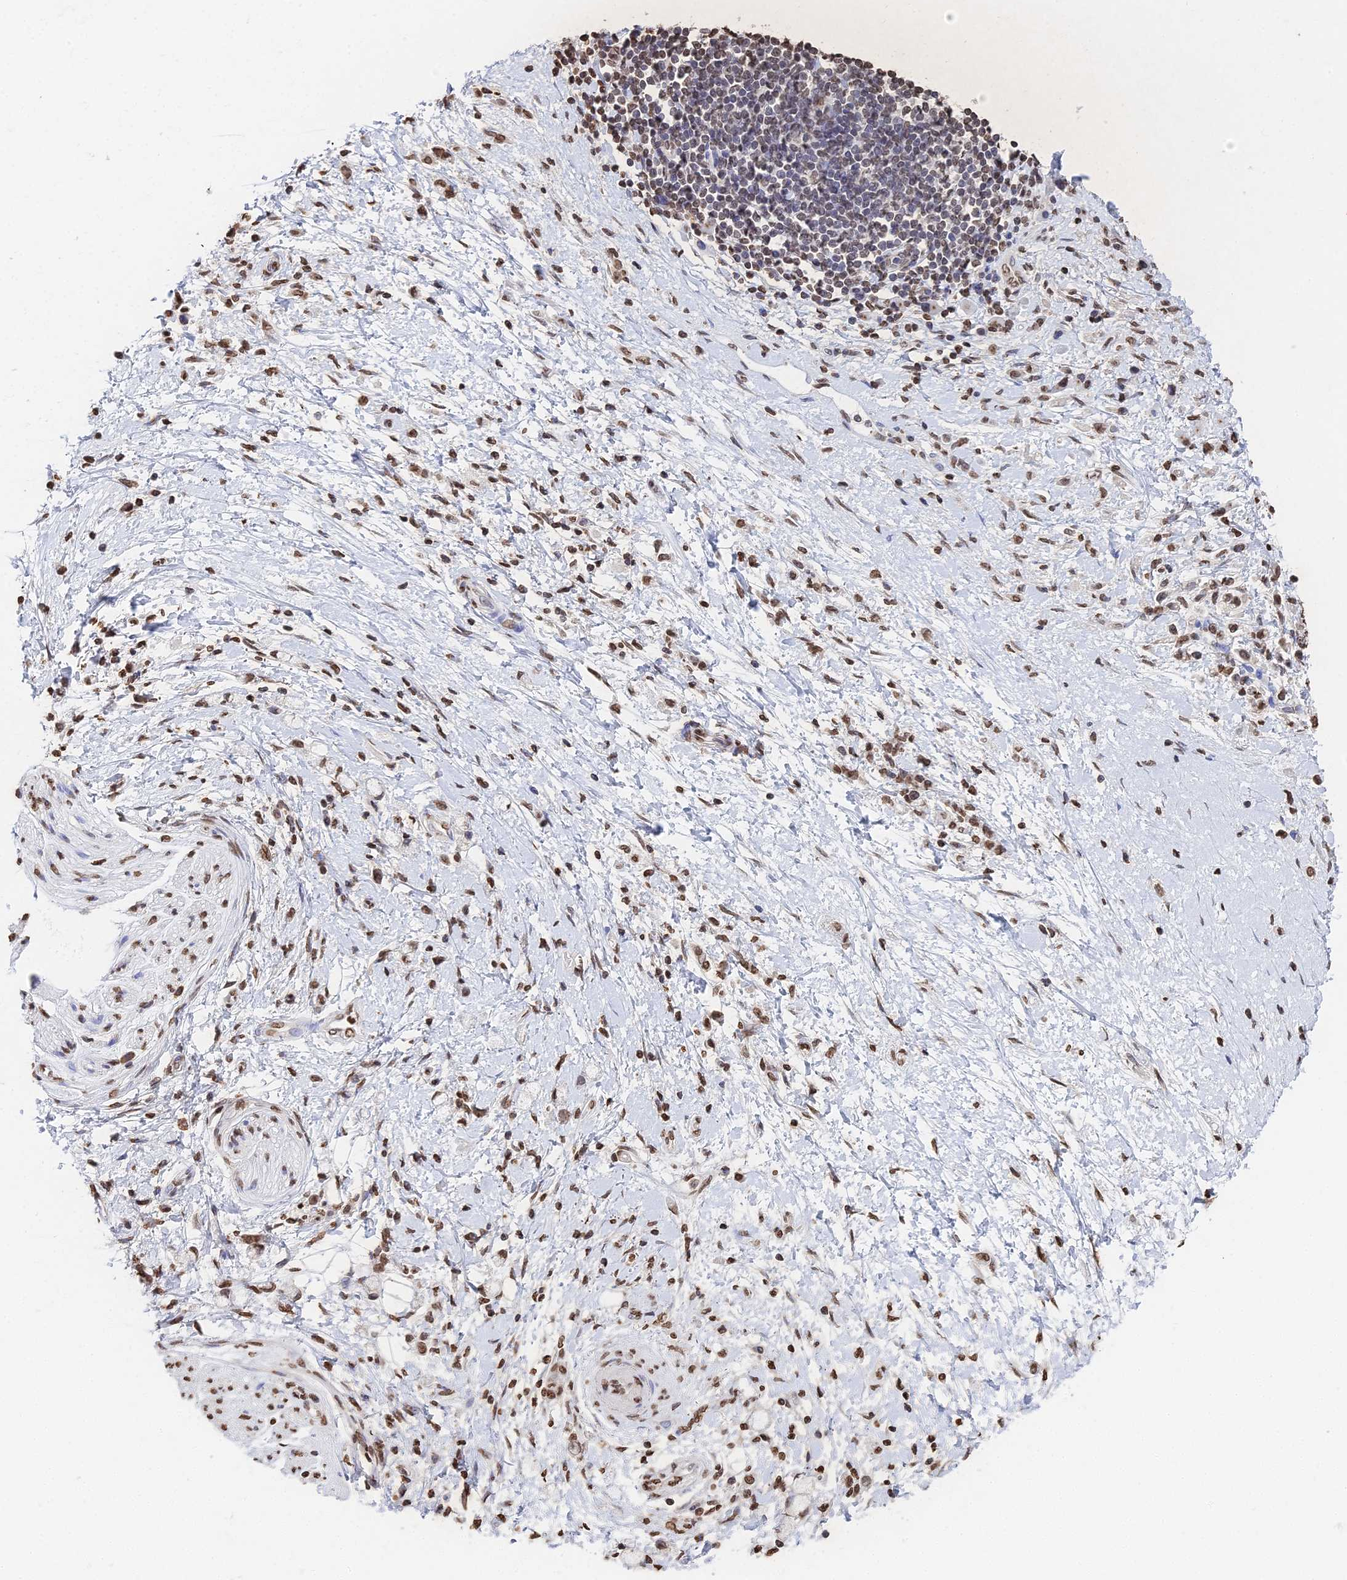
{"staining": {"intensity": "moderate", "quantity": ">75%", "location": "nuclear"}, "tissue": "stomach cancer", "cell_type": "Tumor cells", "image_type": "cancer", "snomed": [{"axis": "morphology", "description": "Adenocarcinoma, NOS"}, {"axis": "topography", "description": "Stomach"}], "caption": "Brown immunohistochemical staining in human stomach adenocarcinoma reveals moderate nuclear positivity in approximately >75% of tumor cells. The staining was performed using DAB (3,3'-diaminobenzidine), with brown indicating positive protein expression. Nuclei are stained blue with hematoxylin.", "gene": "GBP3", "patient": {"sex": "female", "age": 60}}